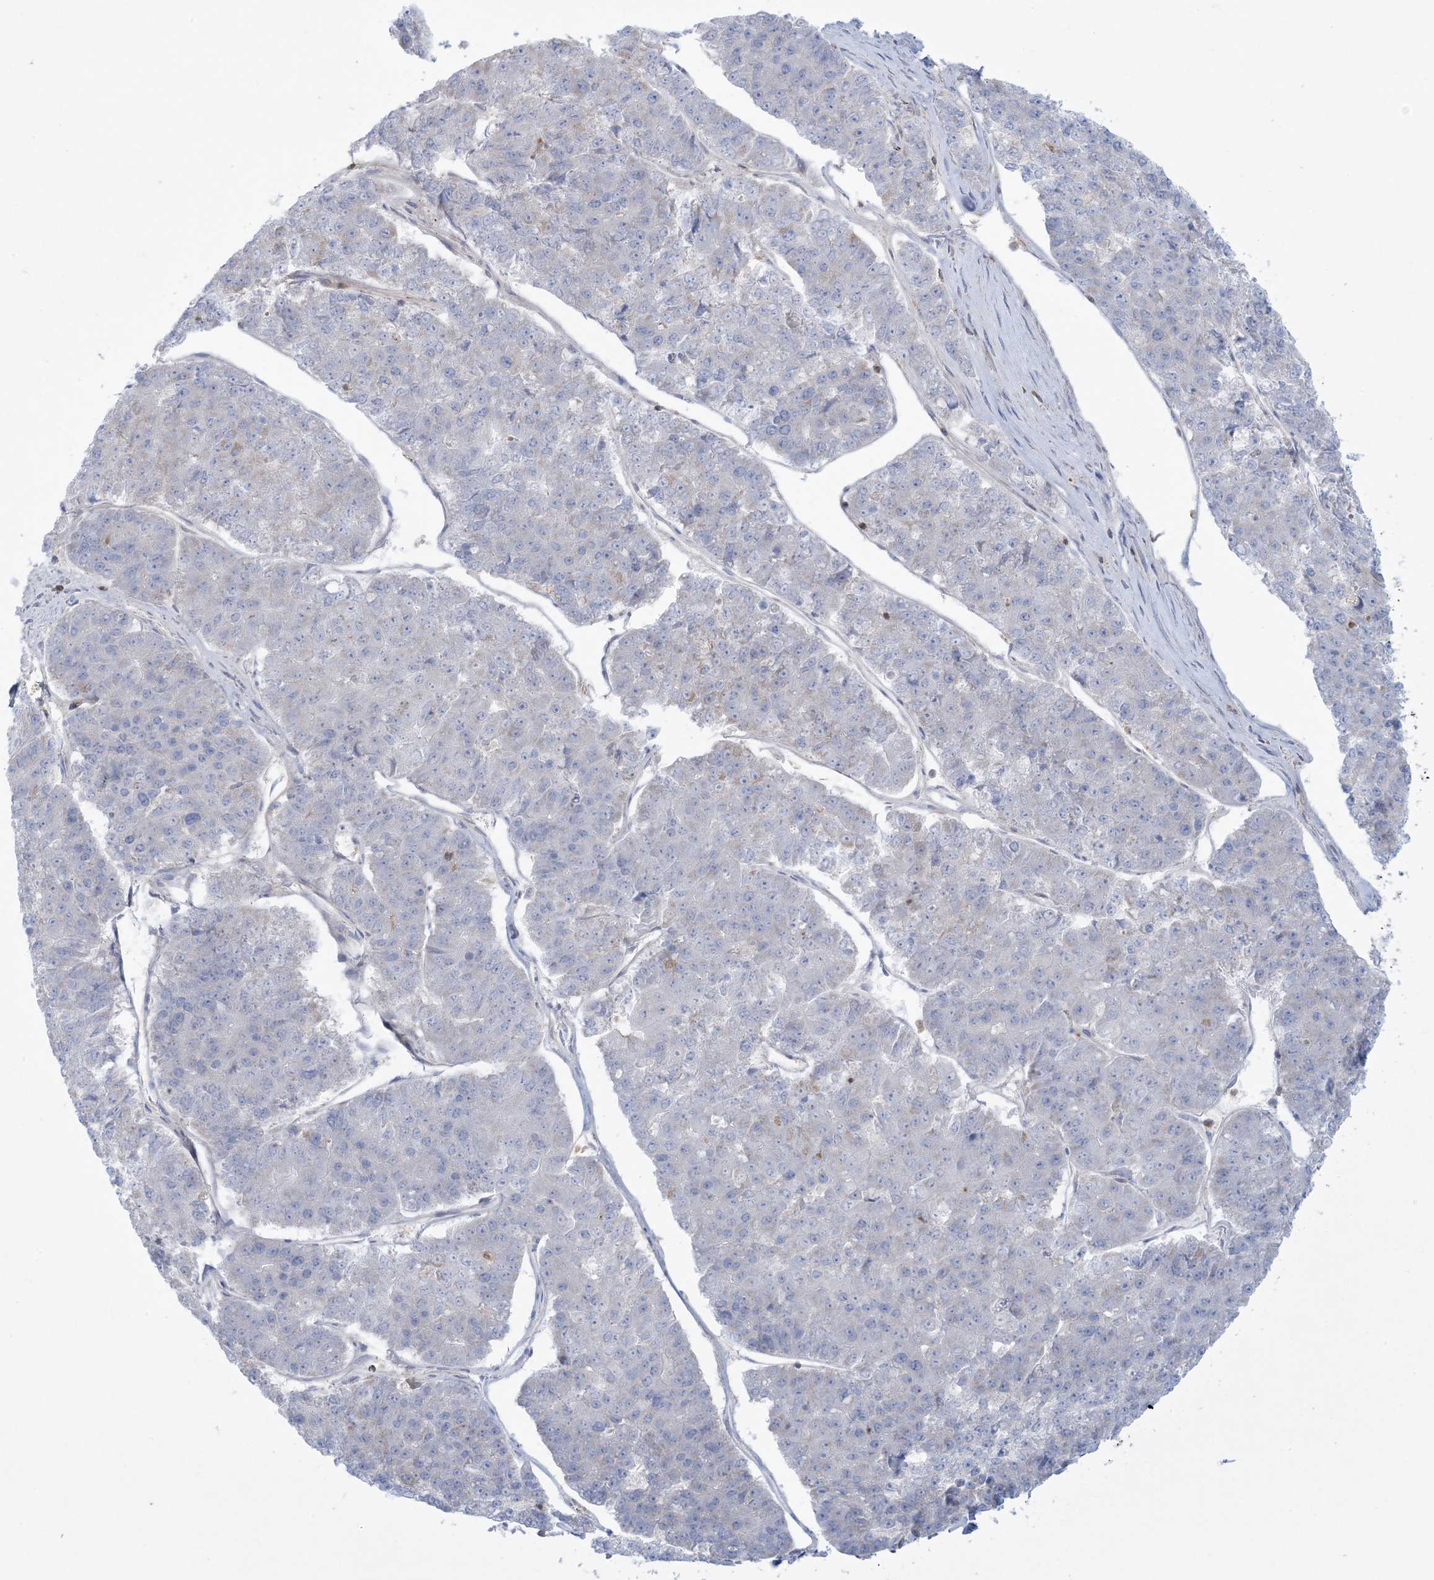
{"staining": {"intensity": "negative", "quantity": "none", "location": "none"}, "tissue": "pancreatic cancer", "cell_type": "Tumor cells", "image_type": "cancer", "snomed": [{"axis": "morphology", "description": "Adenocarcinoma, NOS"}, {"axis": "topography", "description": "Pancreas"}], "caption": "Immunohistochemical staining of human pancreatic adenocarcinoma shows no significant expression in tumor cells.", "gene": "ARHGAP30", "patient": {"sex": "male", "age": 50}}